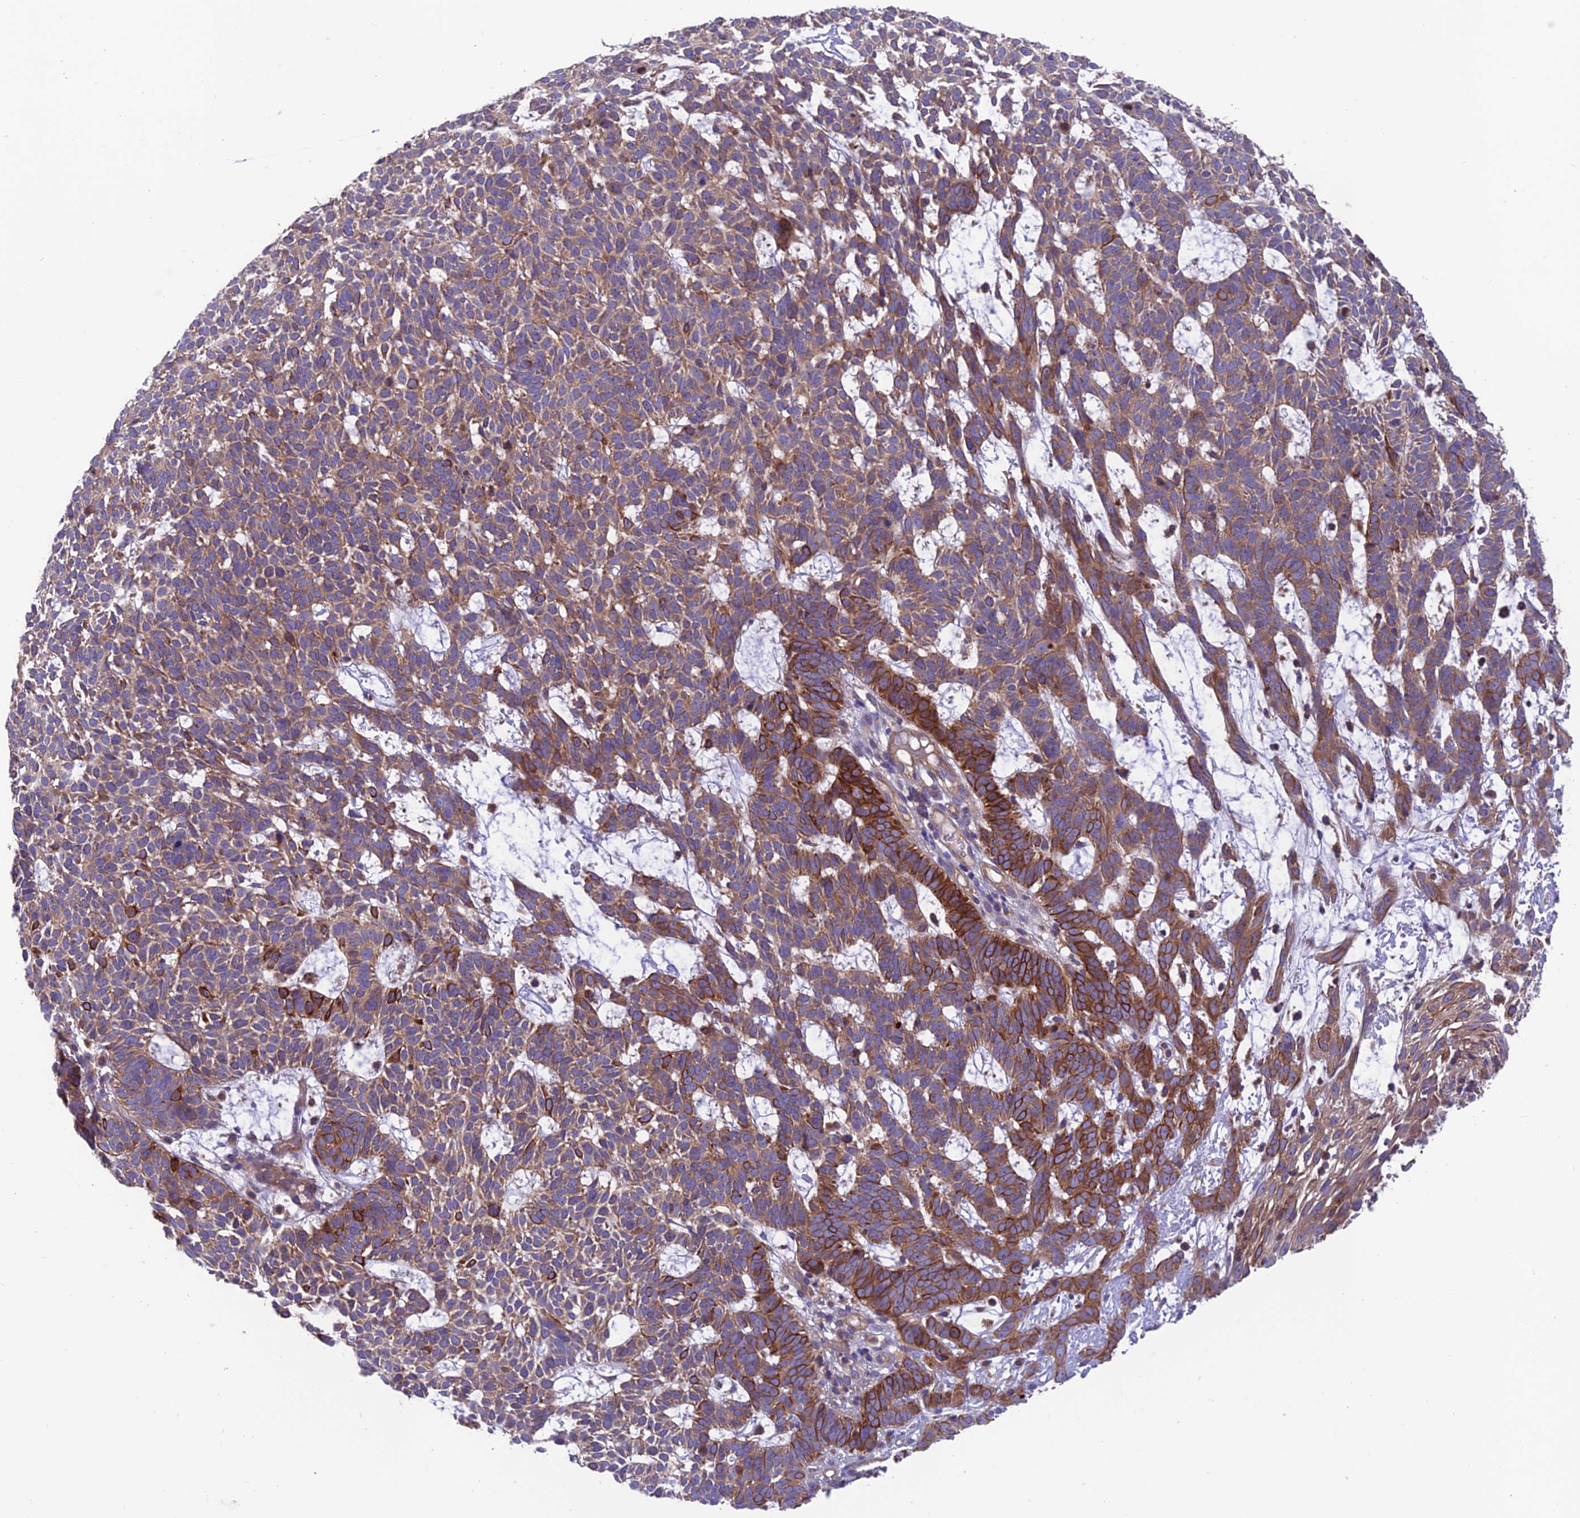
{"staining": {"intensity": "moderate", "quantity": ">75%", "location": "cytoplasmic/membranous"}, "tissue": "skin cancer", "cell_type": "Tumor cells", "image_type": "cancer", "snomed": [{"axis": "morphology", "description": "Basal cell carcinoma"}, {"axis": "topography", "description": "Skin"}], "caption": "Skin basal cell carcinoma tissue exhibits moderate cytoplasmic/membranous staining in about >75% of tumor cells, visualized by immunohistochemistry.", "gene": "VPS16", "patient": {"sex": "female", "age": 78}}